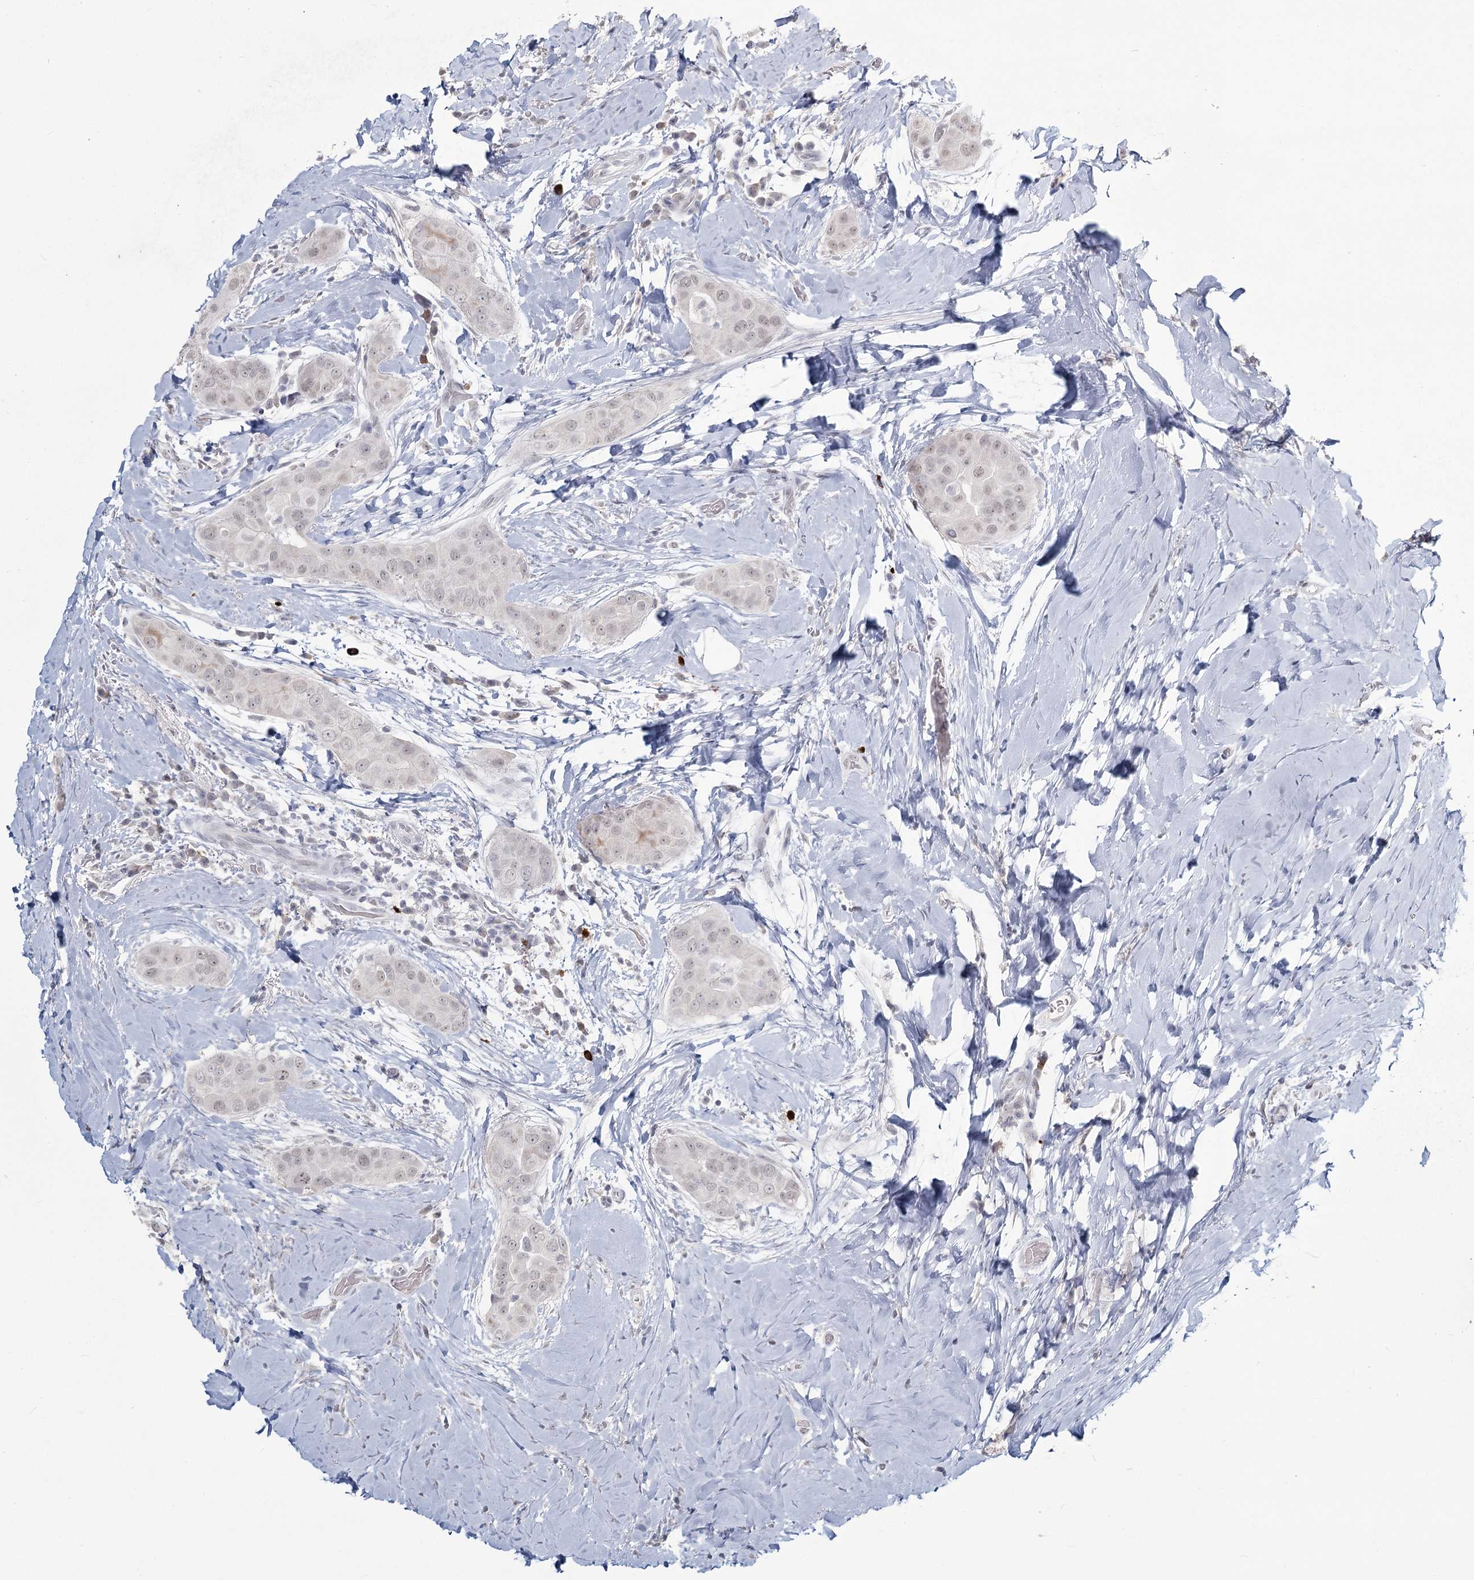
{"staining": {"intensity": "negative", "quantity": "none", "location": "none"}, "tissue": "thyroid cancer", "cell_type": "Tumor cells", "image_type": "cancer", "snomed": [{"axis": "morphology", "description": "Papillary adenocarcinoma, NOS"}, {"axis": "topography", "description": "Thyroid gland"}], "caption": "Papillary adenocarcinoma (thyroid) was stained to show a protein in brown. There is no significant positivity in tumor cells. (Brightfield microscopy of DAB immunohistochemistry (IHC) at high magnification).", "gene": "LY6G5C", "patient": {"sex": "male", "age": 33}}